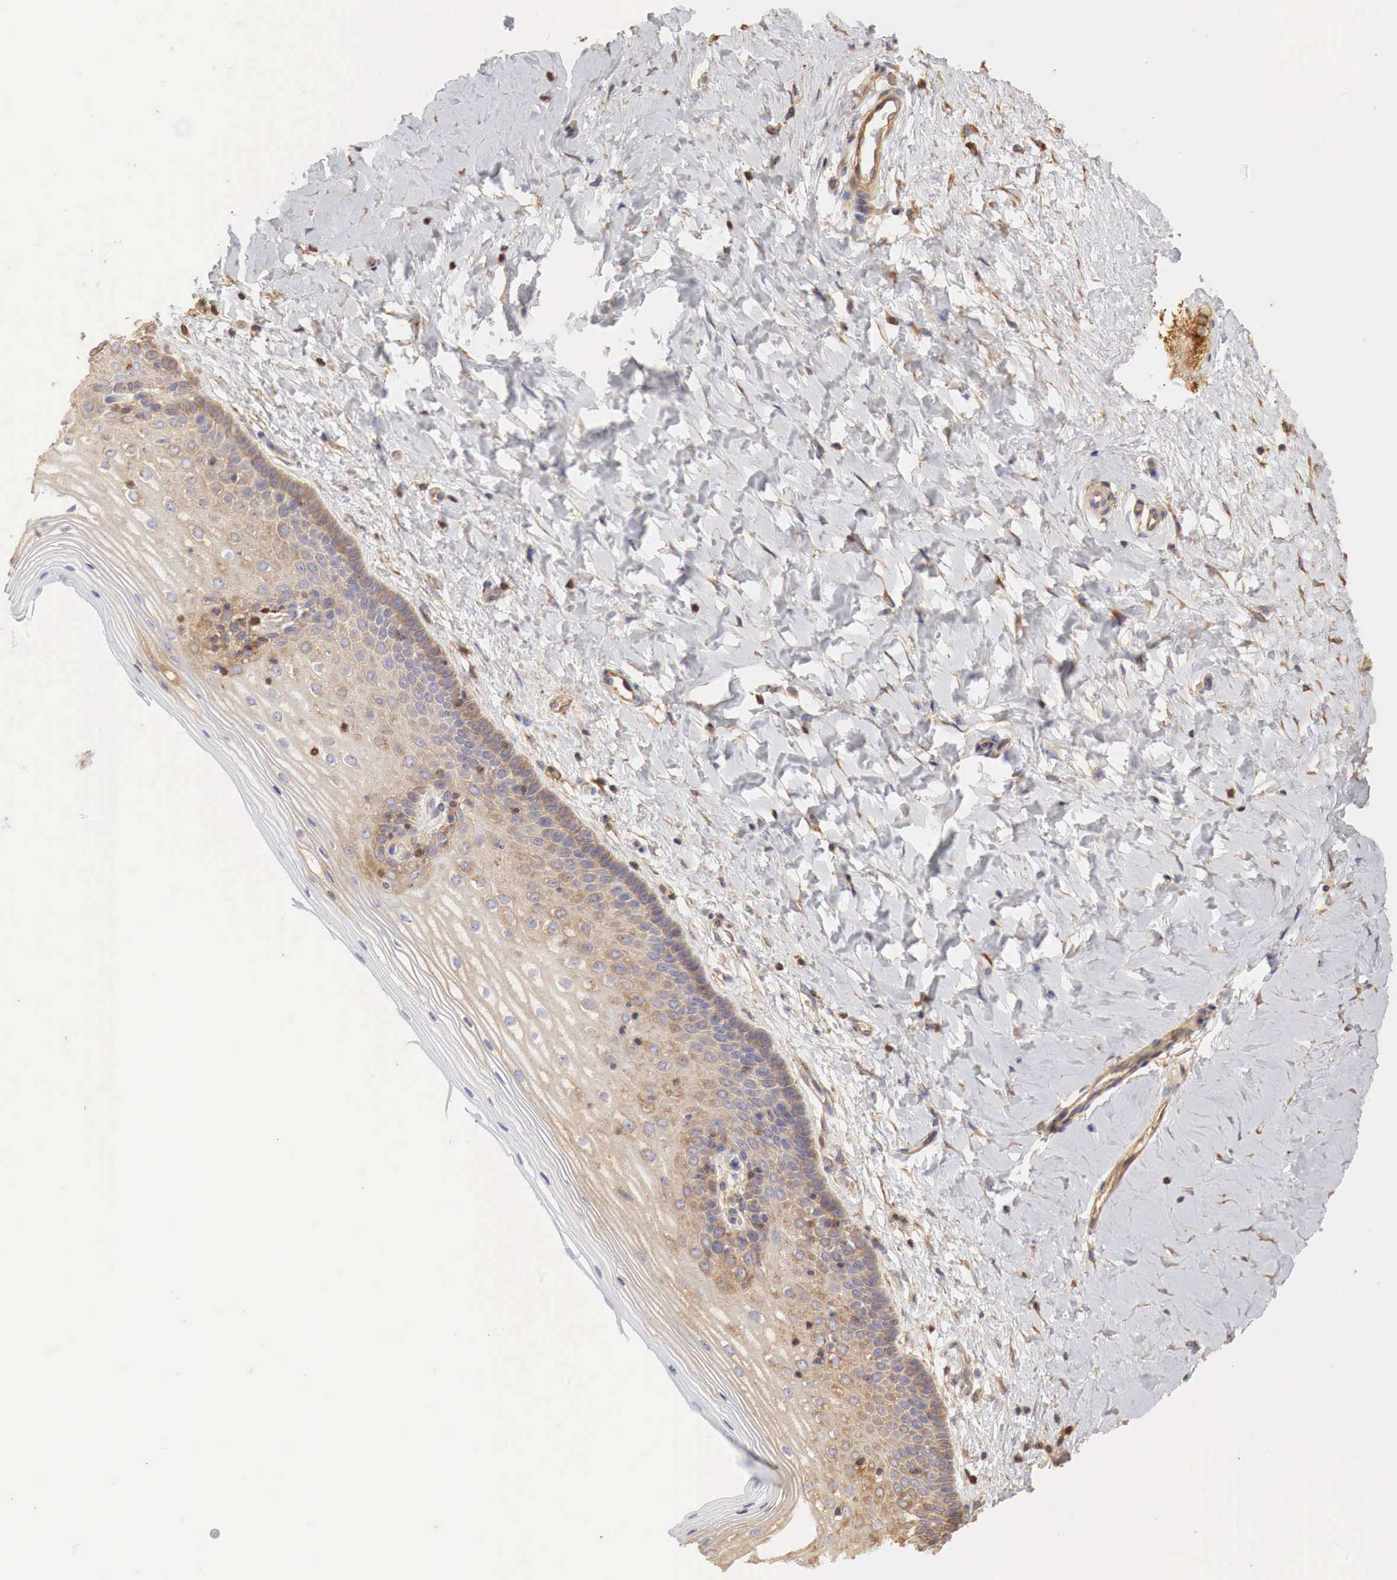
{"staining": {"intensity": "moderate", "quantity": "25%-75%", "location": "cytoplasmic/membranous"}, "tissue": "cervix", "cell_type": "Glandular cells", "image_type": "normal", "snomed": [{"axis": "morphology", "description": "Normal tissue, NOS"}, {"axis": "topography", "description": "Cervix"}], "caption": "Moderate cytoplasmic/membranous staining is appreciated in about 25%-75% of glandular cells in benign cervix.", "gene": "G6PD", "patient": {"sex": "female", "age": 53}}